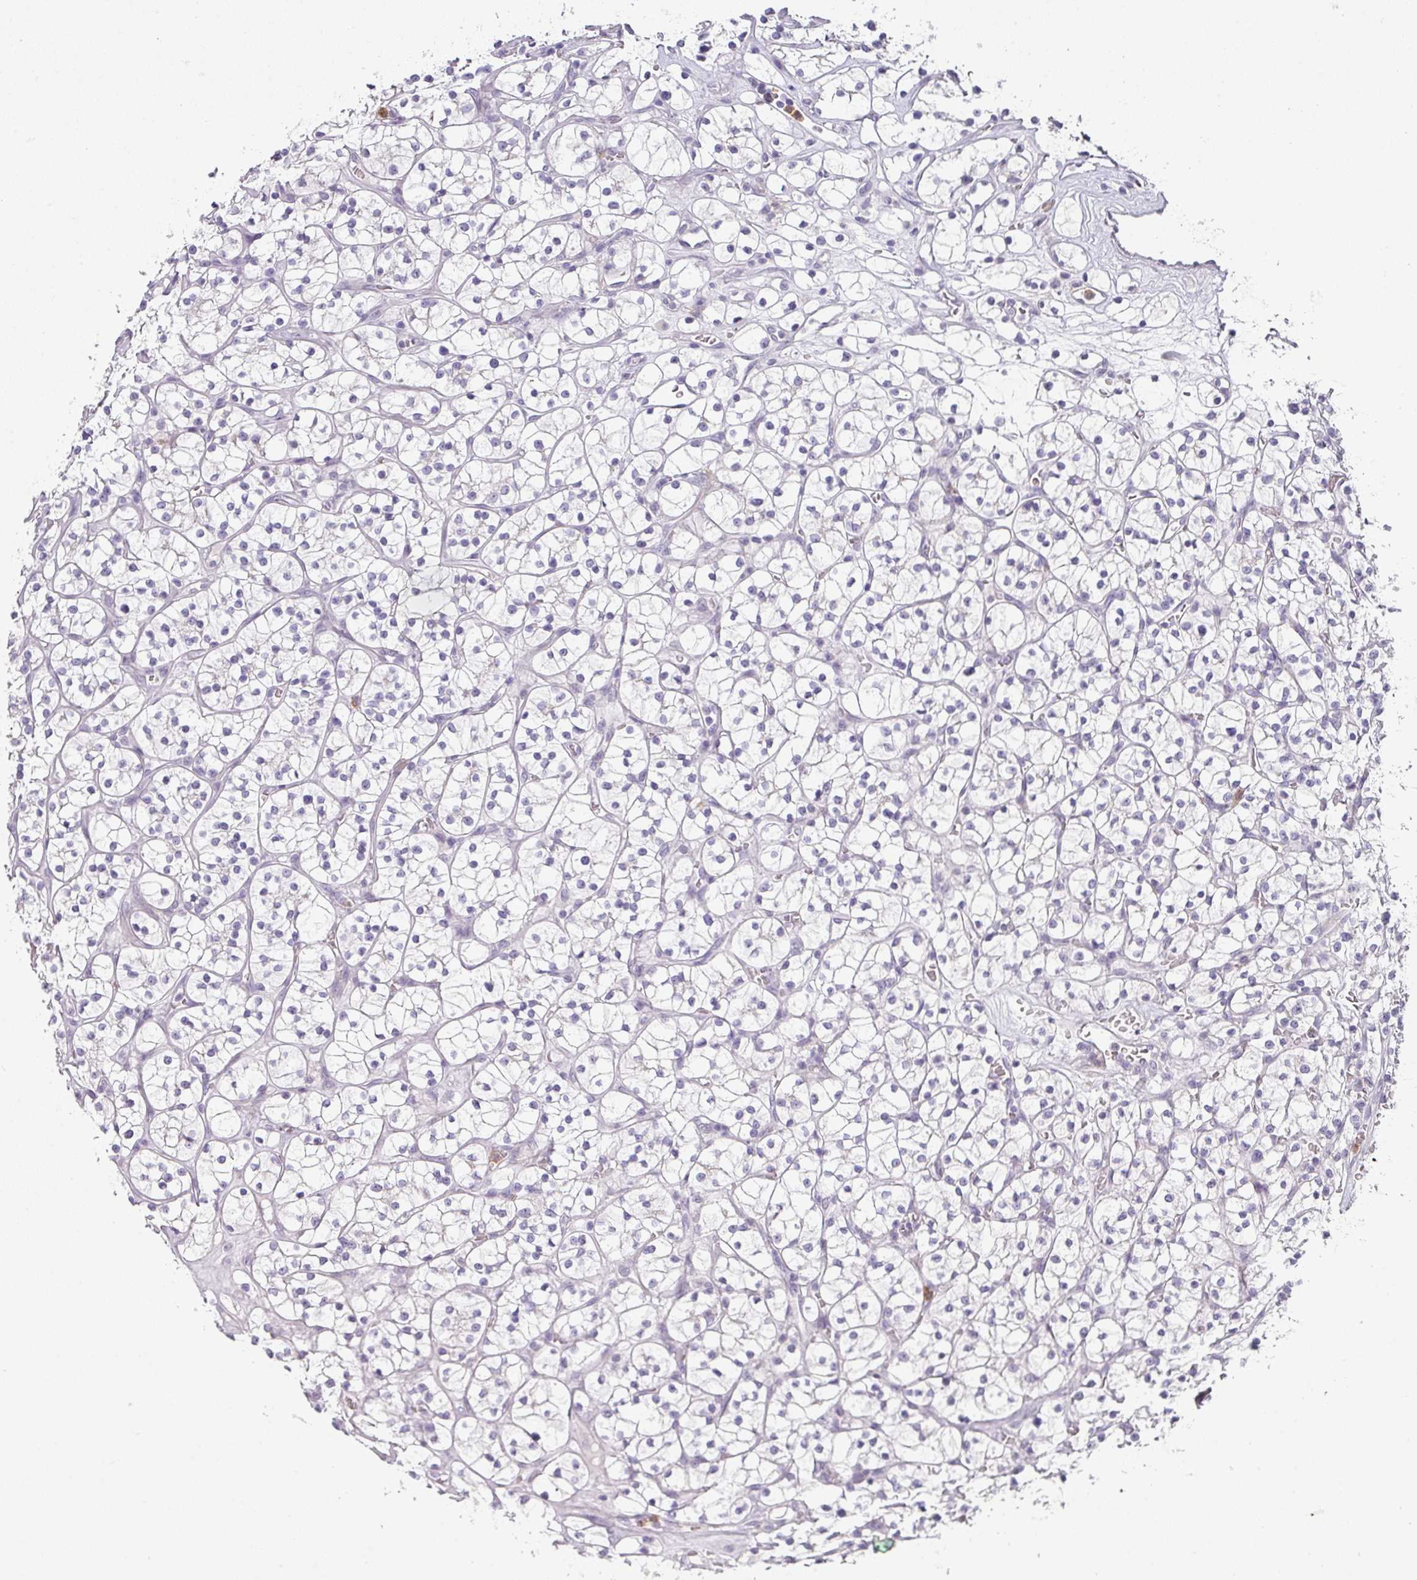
{"staining": {"intensity": "negative", "quantity": "none", "location": "none"}, "tissue": "renal cancer", "cell_type": "Tumor cells", "image_type": "cancer", "snomed": [{"axis": "morphology", "description": "Adenocarcinoma, NOS"}, {"axis": "topography", "description": "Kidney"}], "caption": "This histopathology image is of adenocarcinoma (renal) stained with immunohistochemistry to label a protein in brown with the nuclei are counter-stained blue. There is no staining in tumor cells.", "gene": "BTLA", "patient": {"sex": "female", "age": 64}}